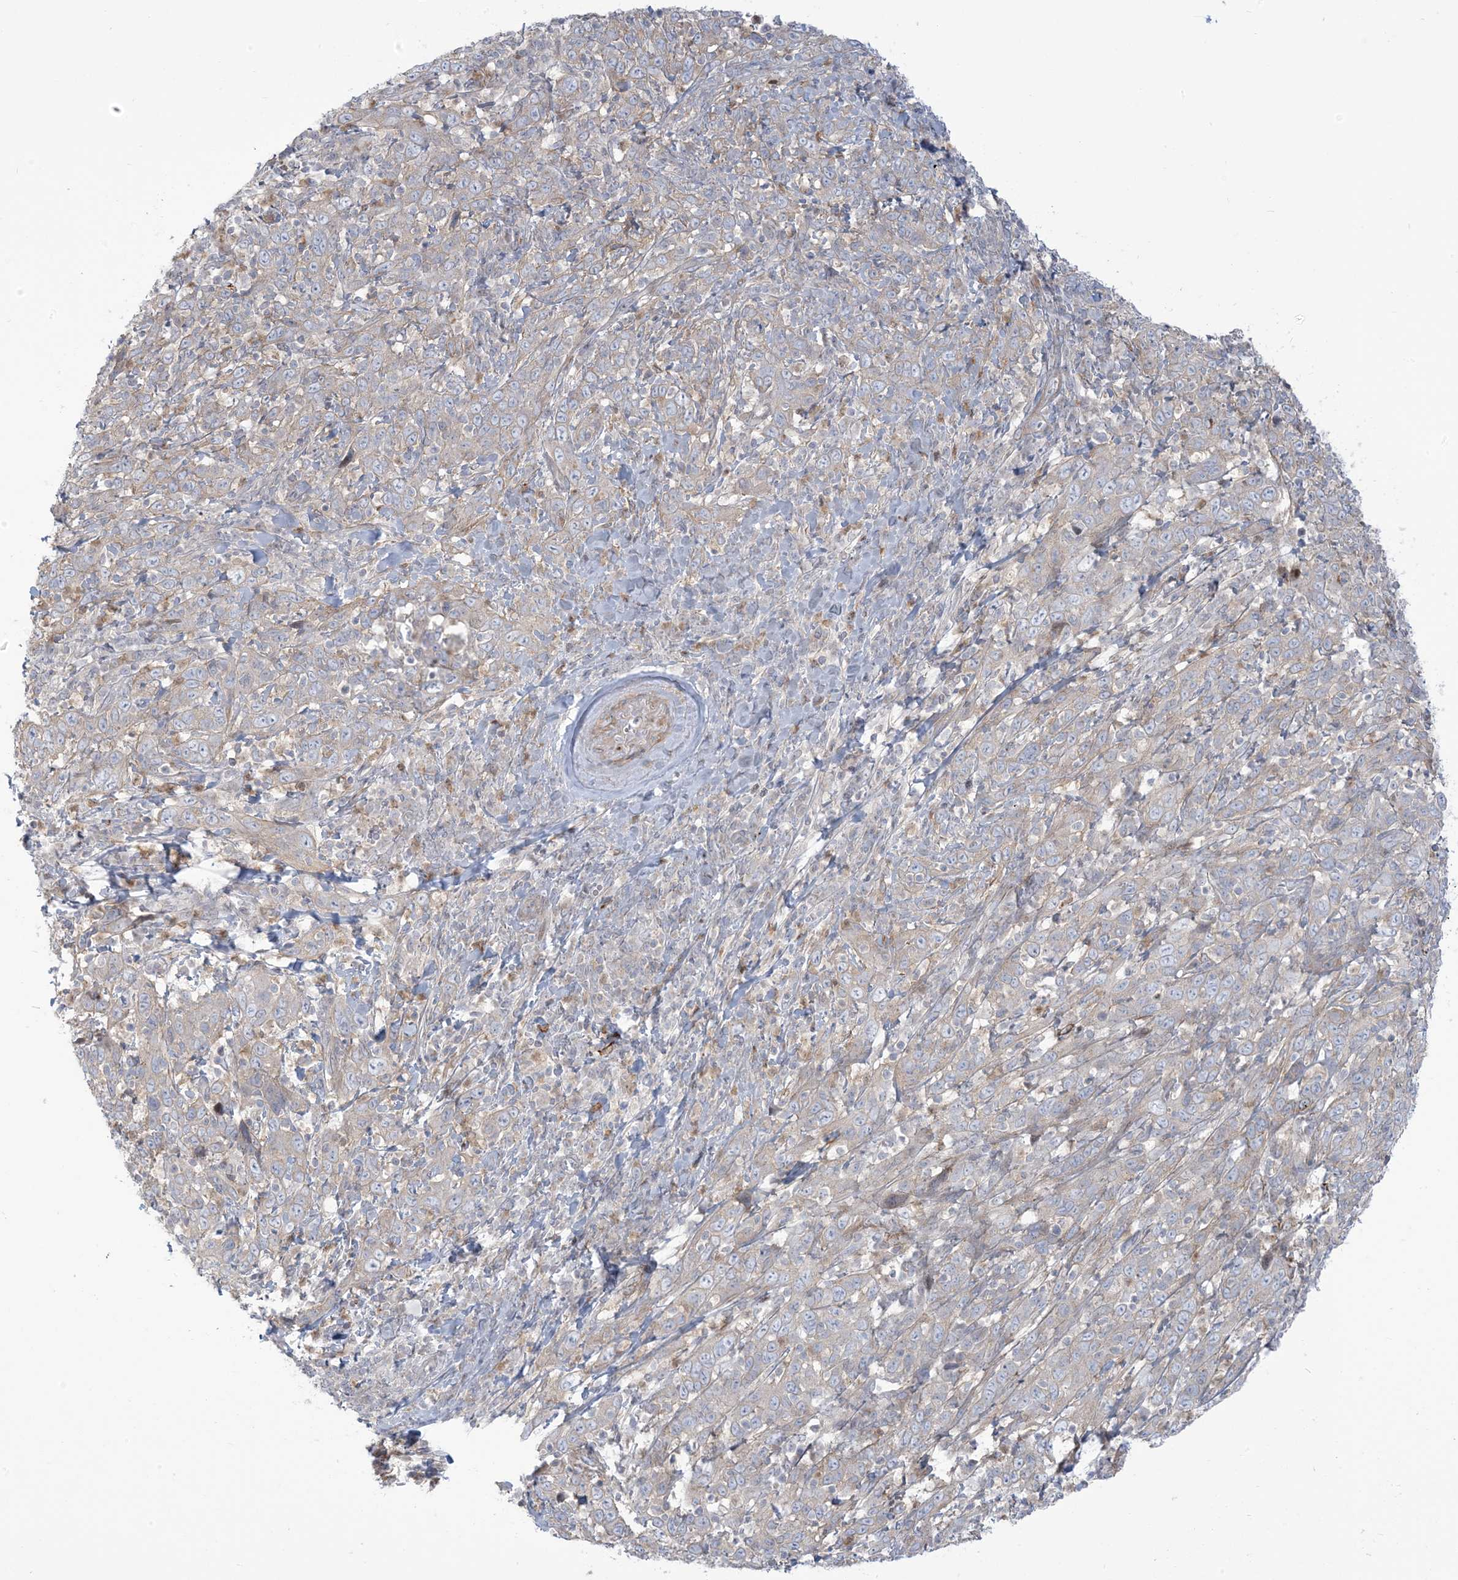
{"staining": {"intensity": "negative", "quantity": "none", "location": "none"}, "tissue": "cervical cancer", "cell_type": "Tumor cells", "image_type": "cancer", "snomed": [{"axis": "morphology", "description": "Squamous cell carcinoma, NOS"}, {"axis": "topography", "description": "Cervix"}], "caption": "High magnification brightfield microscopy of cervical squamous cell carcinoma stained with DAB (brown) and counterstained with hematoxylin (blue): tumor cells show no significant expression.", "gene": "AFTPH", "patient": {"sex": "female", "age": 46}}